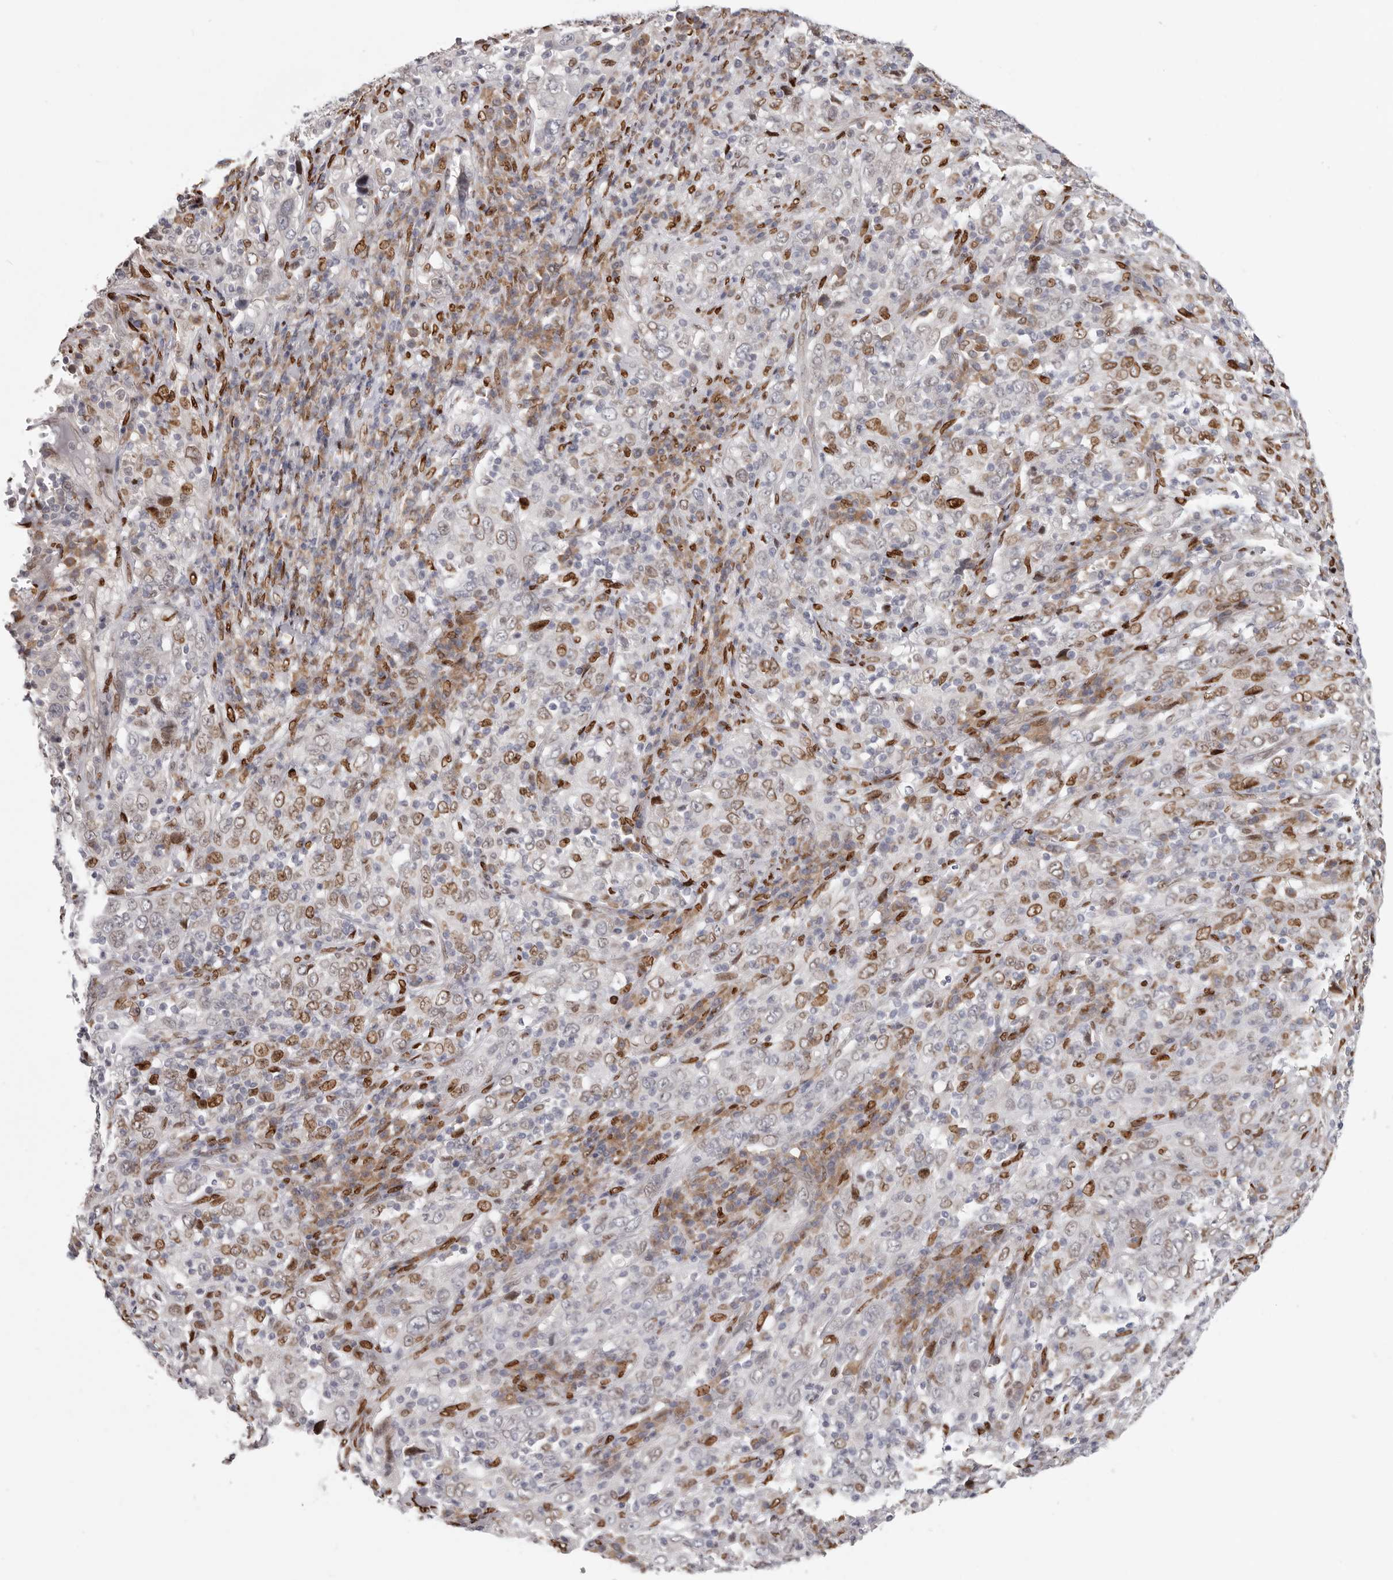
{"staining": {"intensity": "moderate", "quantity": "25%-75%", "location": "nuclear"}, "tissue": "cervical cancer", "cell_type": "Tumor cells", "image_type": "cancer", "snomed": [{"axis": "morphology", "description": "Squamous cell carcinoma, NOS"}, {"axis": "topography", "description": "Cervix"}], "caption": "Cervical squamous cell carcinoma stained with immunohistochemistry reveals moderate nuclear staining in approximately 25%-75% of tumor cells.", "gene": "SRP19", "patient": {"sex": "female", "age": 46}}